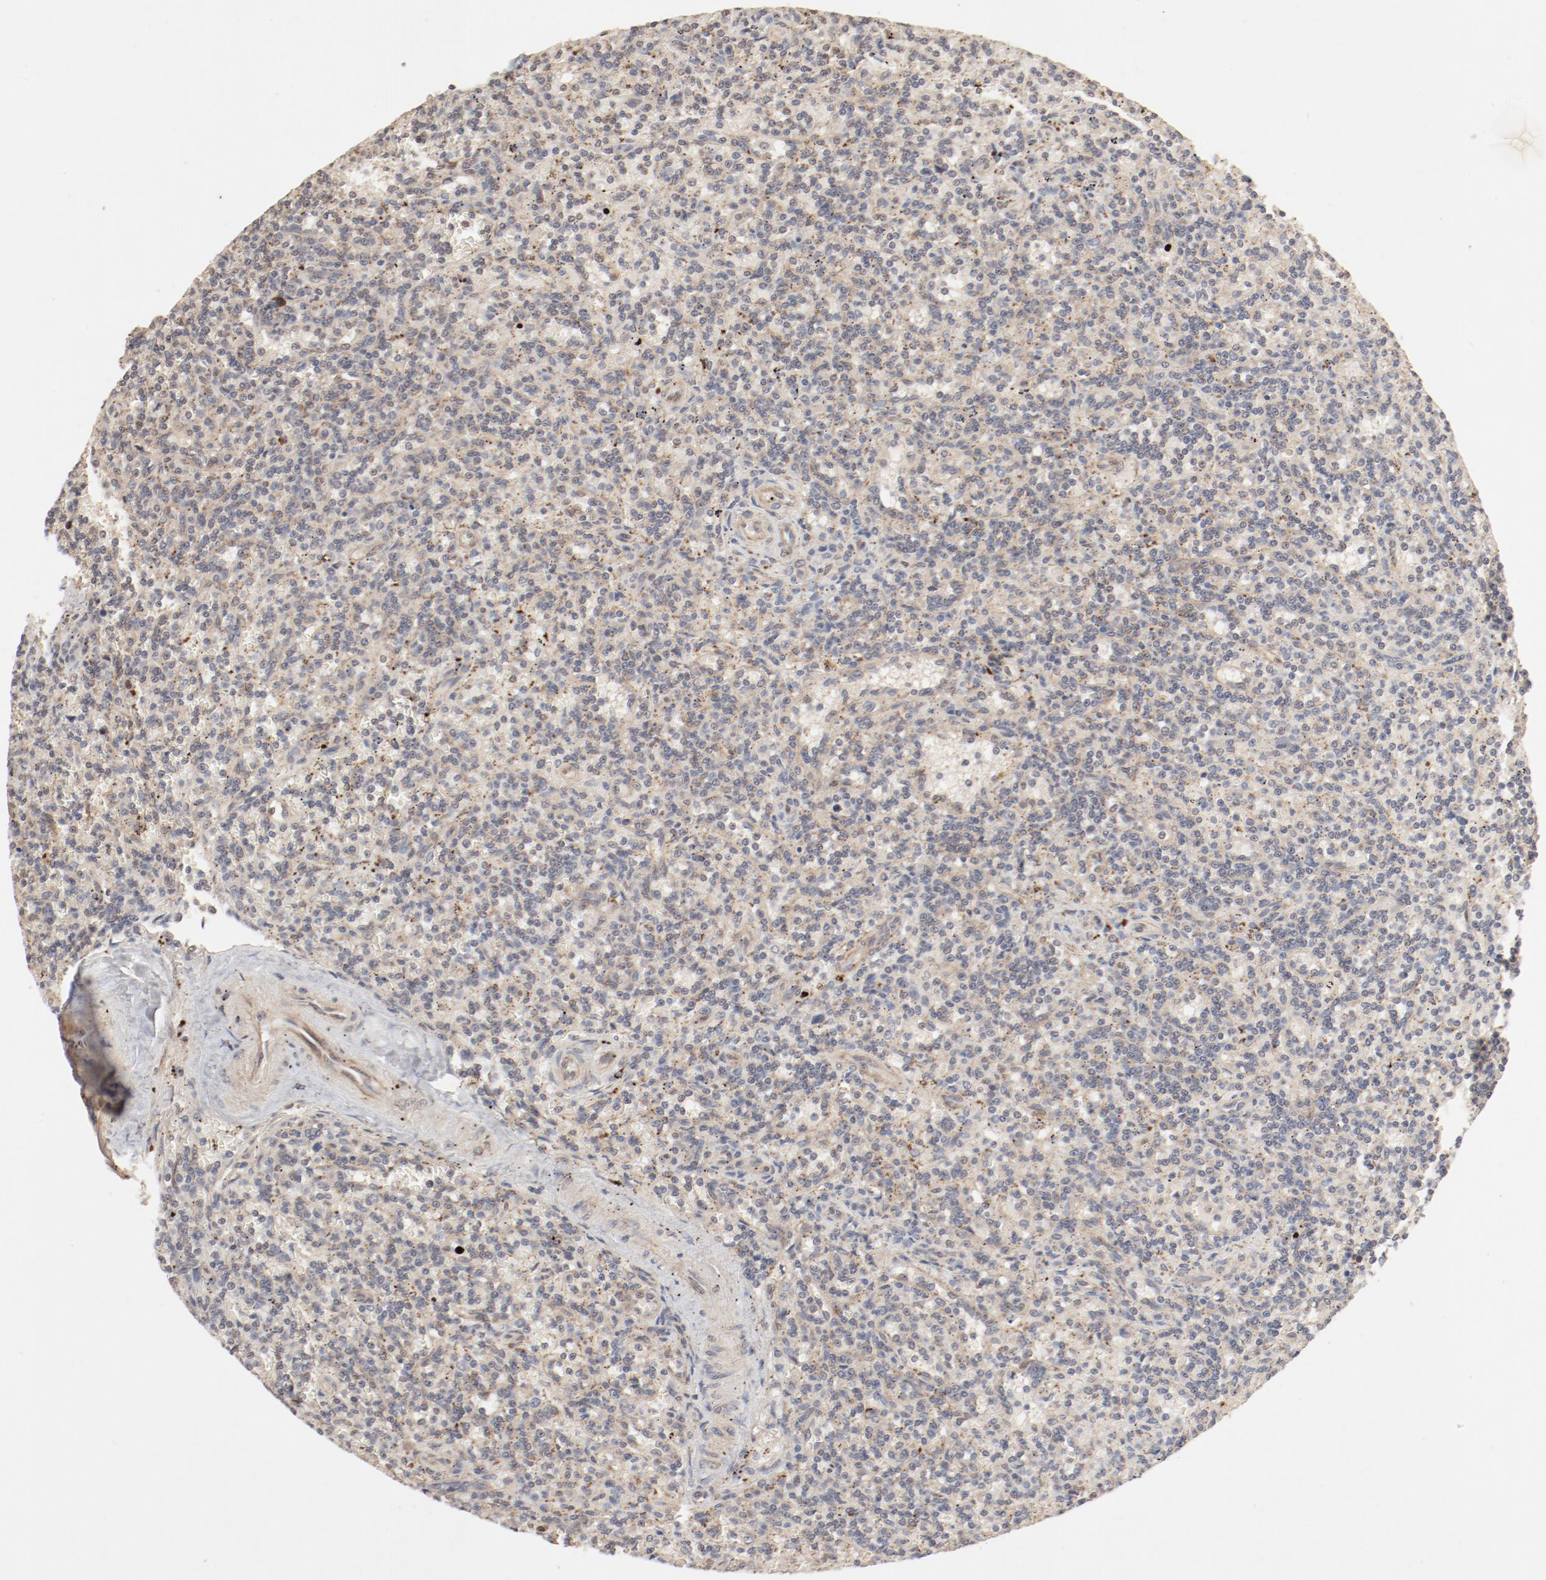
{"staining": {"intensity": "weak", "quantity": "25%-75%", "location": "cytoplasmic/membranous"}, "tissue": "lymphoma", "cell_type": "Tumor cells", "image_type": "cancer", "snomed": [{"axis": "morphology", "description": "Malignant lymphoma, non-Hodgkin's type, Low grade"}, {"axis": "topography", "description": "Spleen"}], "caption": "Brown immunohistochemical staining in human low-grade malignant lymphoma, non-Hodgkin's type shows weak cytoplasmic/membranous expression in approximately 25%-75% of tumor cells.", "gene": "IL3RA", "patient": {"sex": "male", "age": 73}}